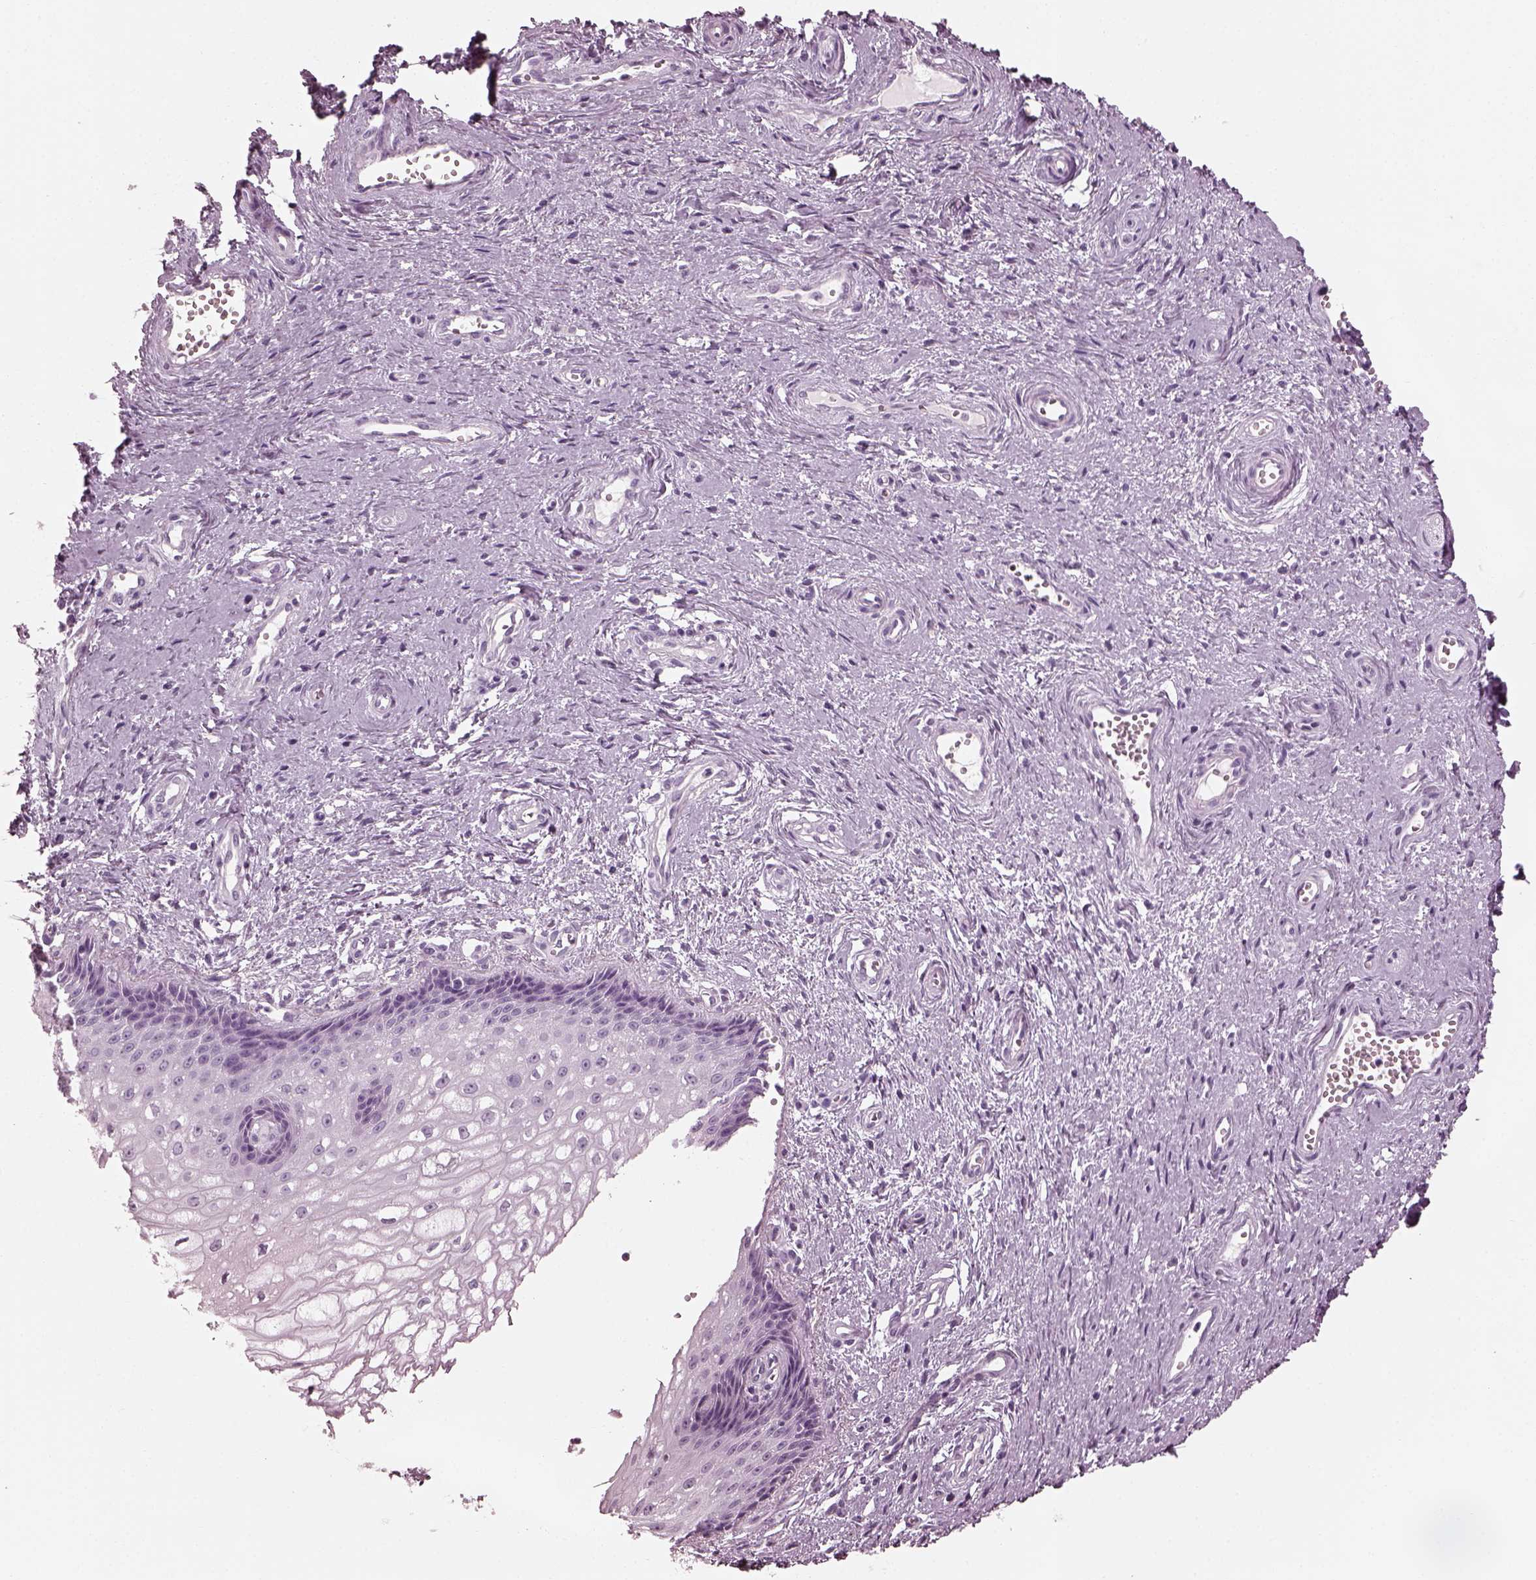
{"staining": {"intensity": "negative", "quantity": "none", "location": "none"}, "tissue": "cervical cancer", "cell_type": "Tumor cells", "image_type": "cancer", "snomed": [{"axis": "morphology", "description": "Squamous cell carcinoma, NOS"}, {"axis": "topography", "description": "Cervix"}], "caption": "Photomicrograph shows no protein positivity in tumor cells of cervical squamous cell carcinoma tissue.", "gene": "TCHHL1", "patient": {"sex": "female", "age": 30}}